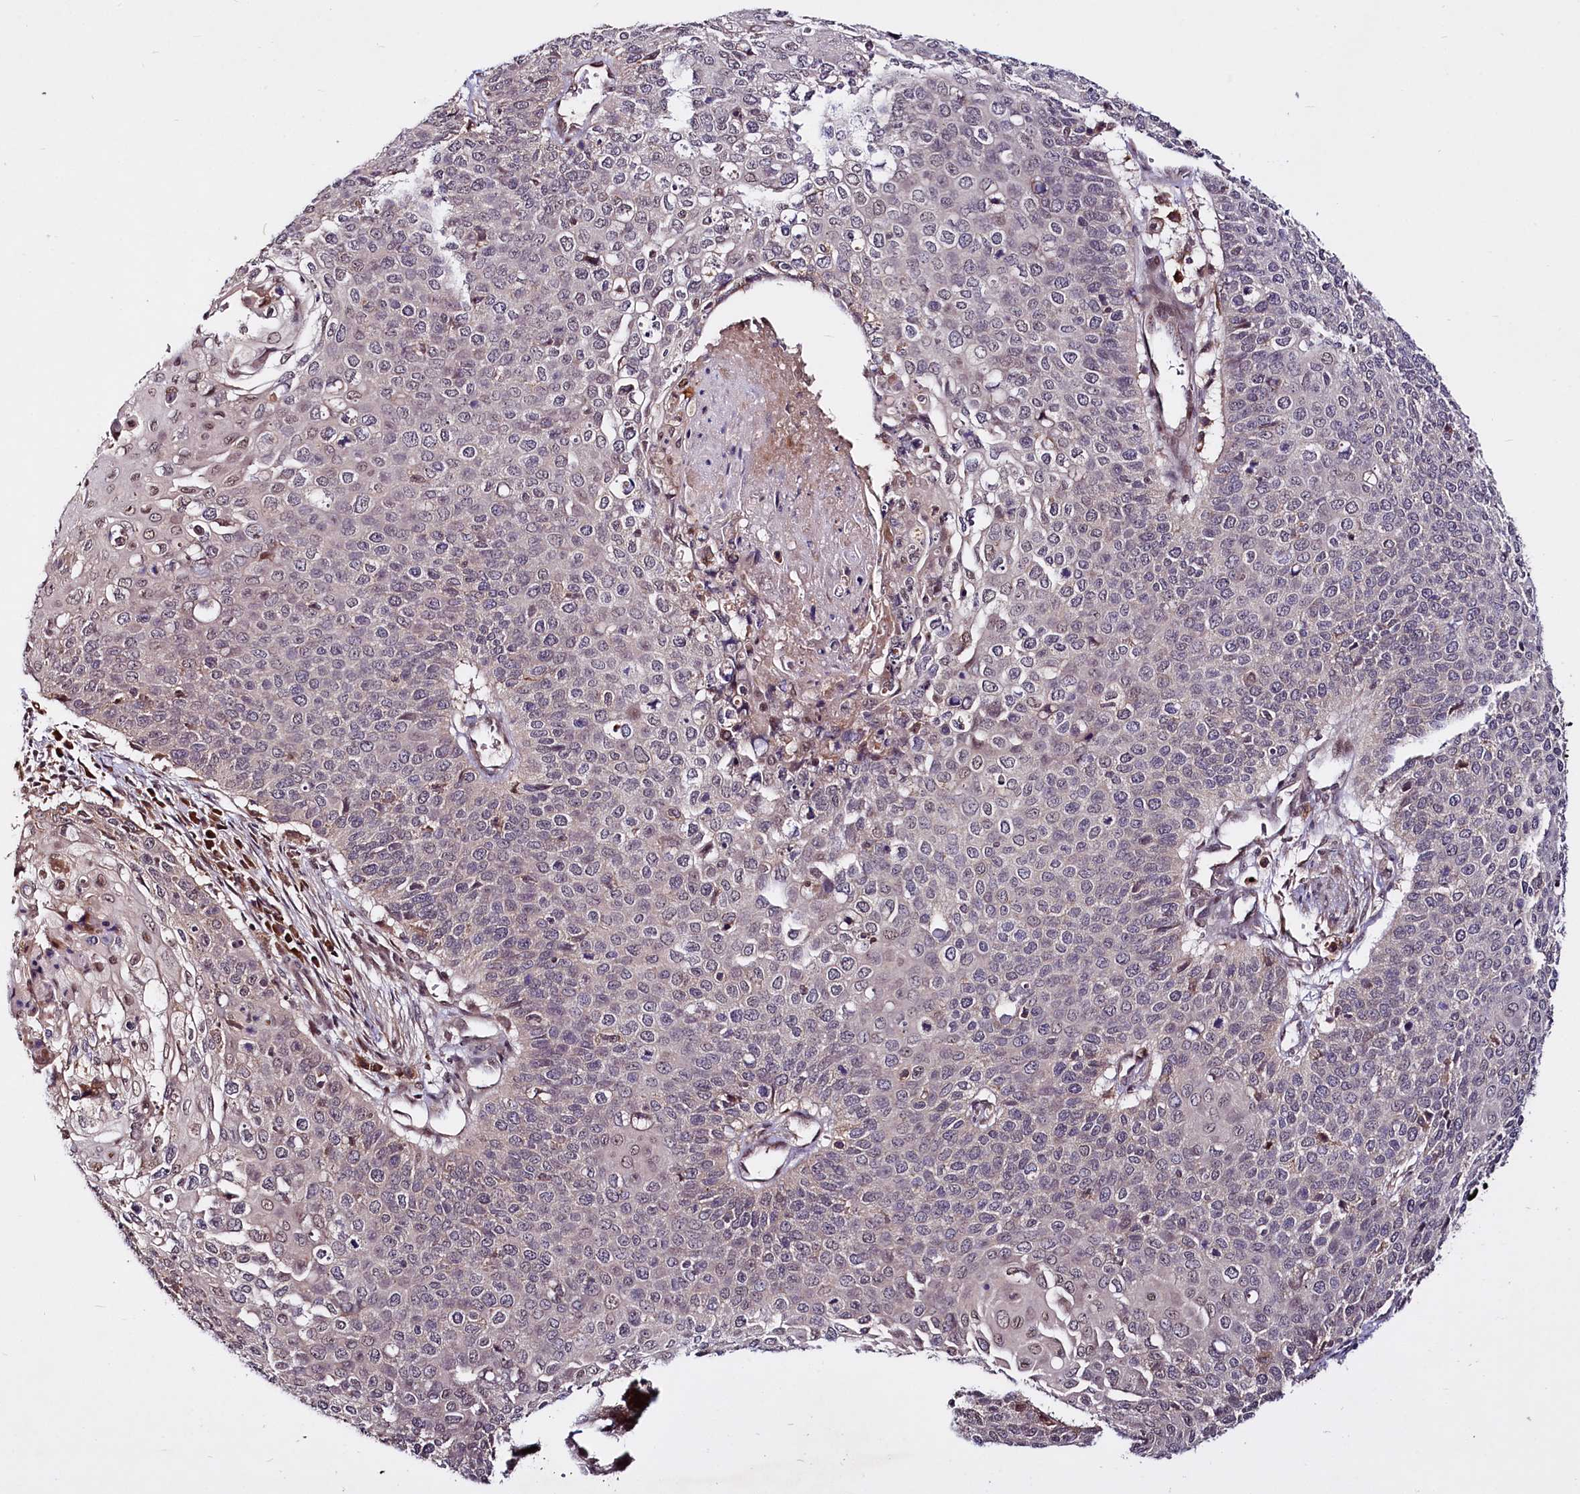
{"staining": {"intensity": "negative", "quantity": "none", "location": "none"}, "tissue": "cervical cancer", "cell_type": "Tumor cells", "image_type": "cancer", "snomed": [{"axis": "morphology", "description": "Squamous cell carcinoma, NOS"}, {"axis": "topography", "description": "Cervix"}], "caption": "DAB (3,3'-diaminobenzidine) immunohistochemical staining of cervical cancer reveals no significant expression in tumor cells. (IHC, brightfield microscopy, high magnification).", "gene": "UBE3A", "patient": {"sex": "female", "age": 39}}